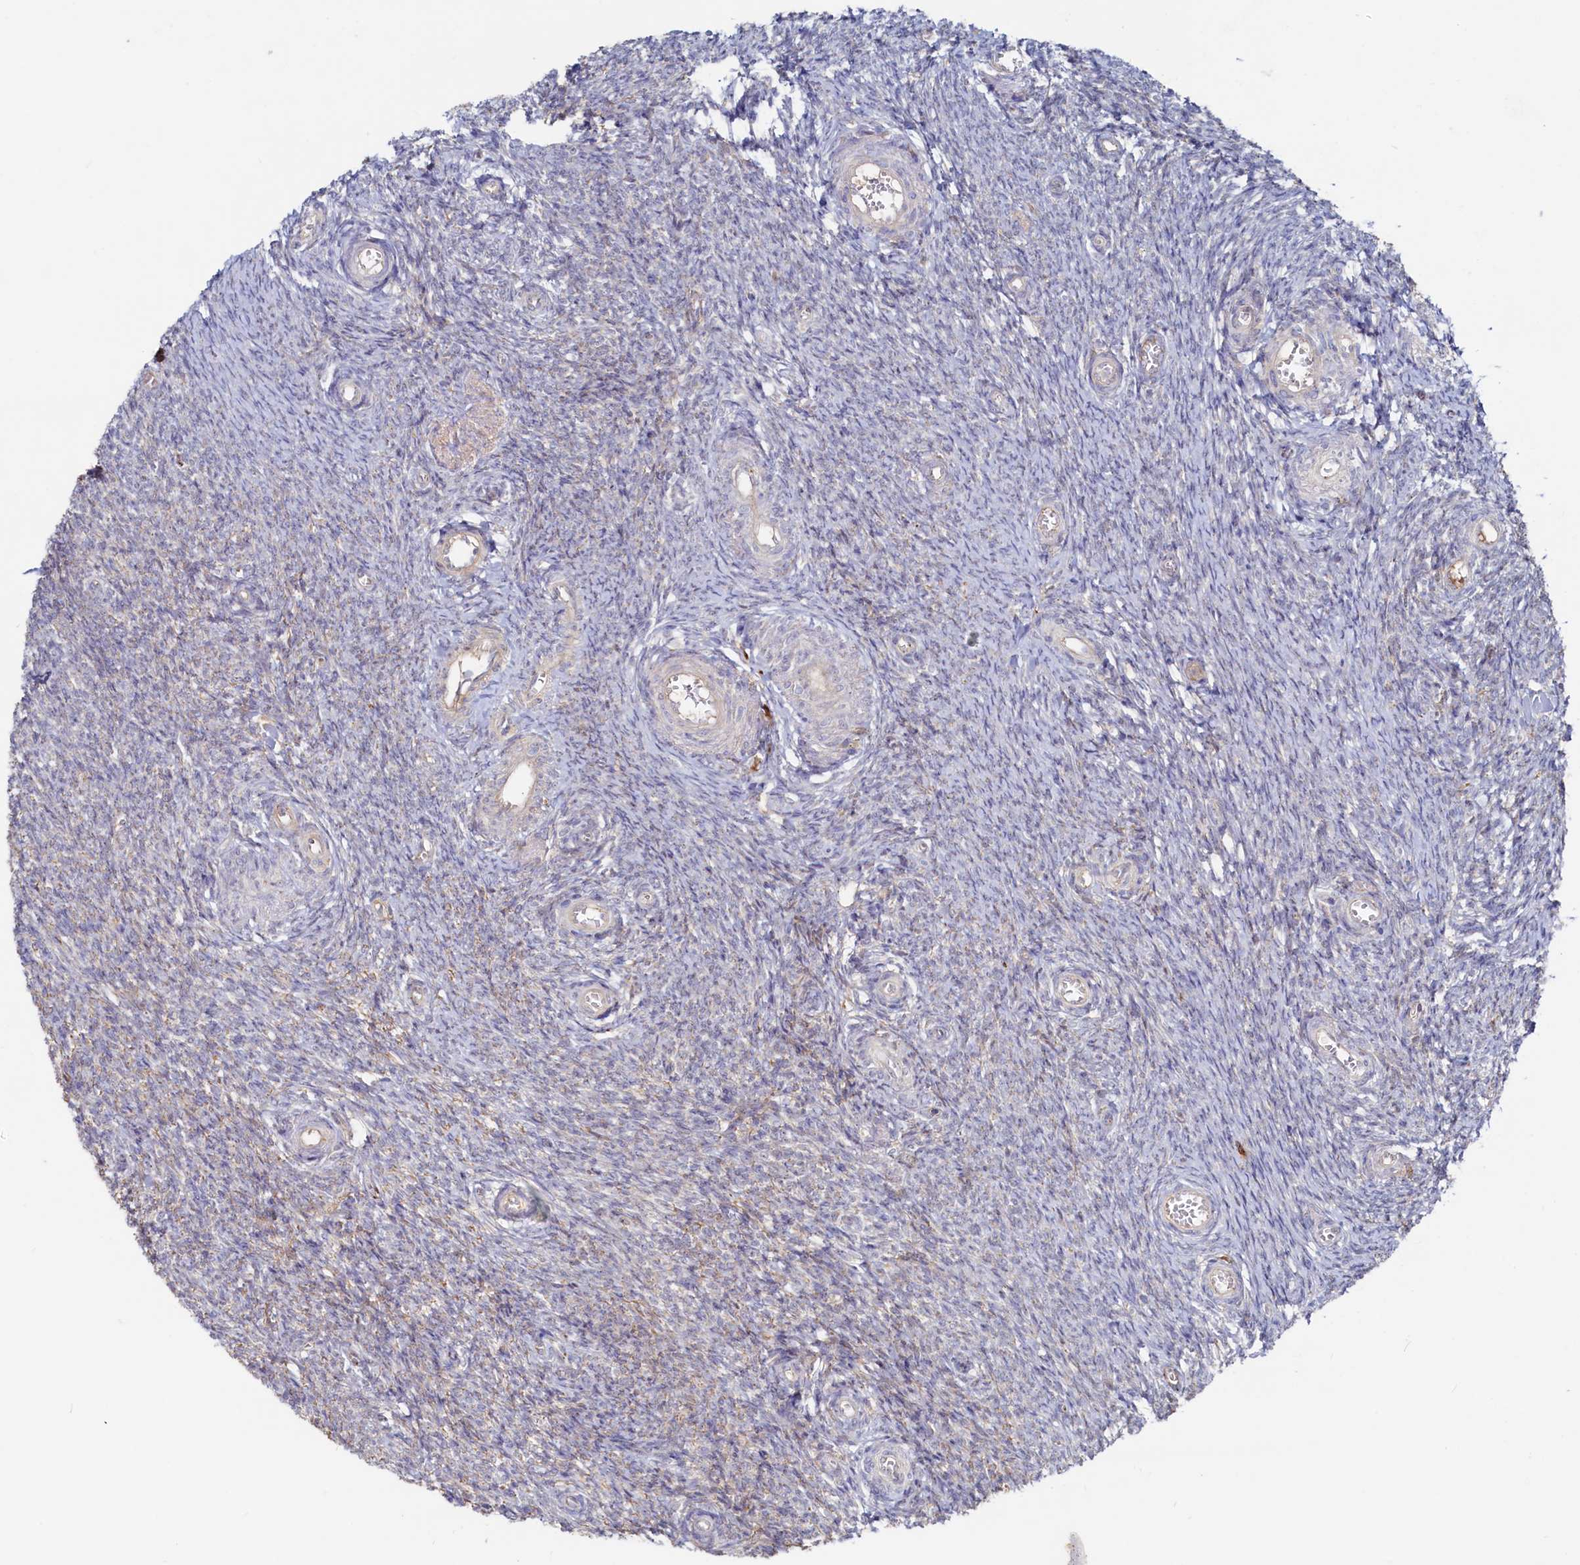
{"staining": {"intensity": "negative", "quantity": "none", "location": "none"}, "tissue": "ovary", "cell_type": "Ovarian stroma cells", "image_type": "normal", "snomed": [{"axis": "morphology", "description": "Normal tissue, NOS"}, {"axis": "topography", "description": "Ovary"}], "caption": "This histopathology image is of benign ovary stained with immunohistochemistry (IHC) to label a protein in brown with the nuclei are counter-stained blue. There is no positivity in ovarian stroma cells. (DAB (3,3'-diaminobenzidine) immunohistochemistry, high magnification).", "gene": "RGS7BP", "patient": {"sex": "female", "age": 44}}